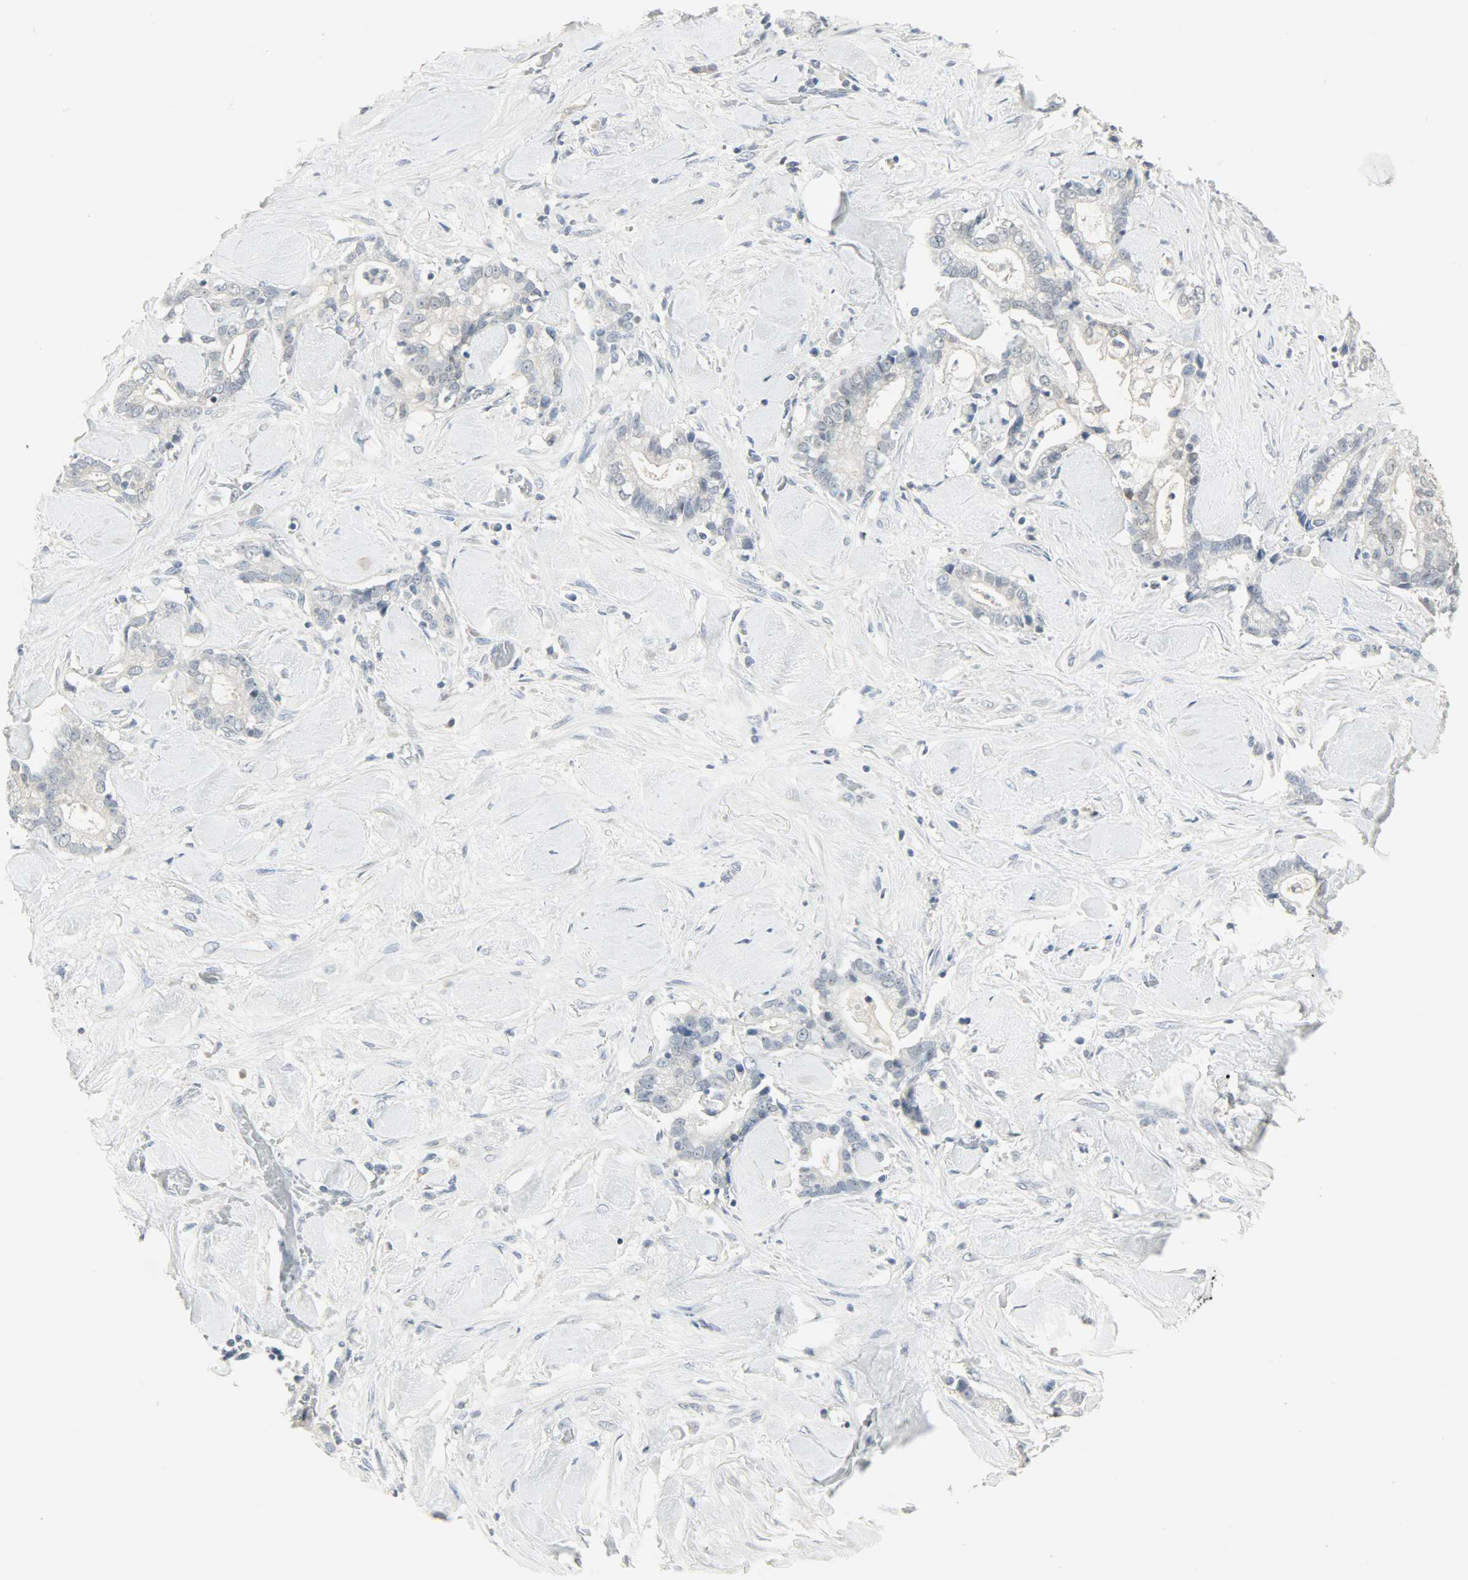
{"staining": {"intensity": "negative", "quantity": "none", "location": "none"}, "tissue": "liver cancer", "cell_type": "Tumor cells", "image_type": "cancer", "snomed": [{"axis": "morphology", "description": "Cholangiocarcinoma"}, {"axis": "topography", "description": "Liver"}], "caption": "IHC histopathology image of liver cancer stained for a protein (brown), which exhibits no staining in tumor cells.", "gene": "CAMK4", "patient": {"sex": "male", "age": 57}}